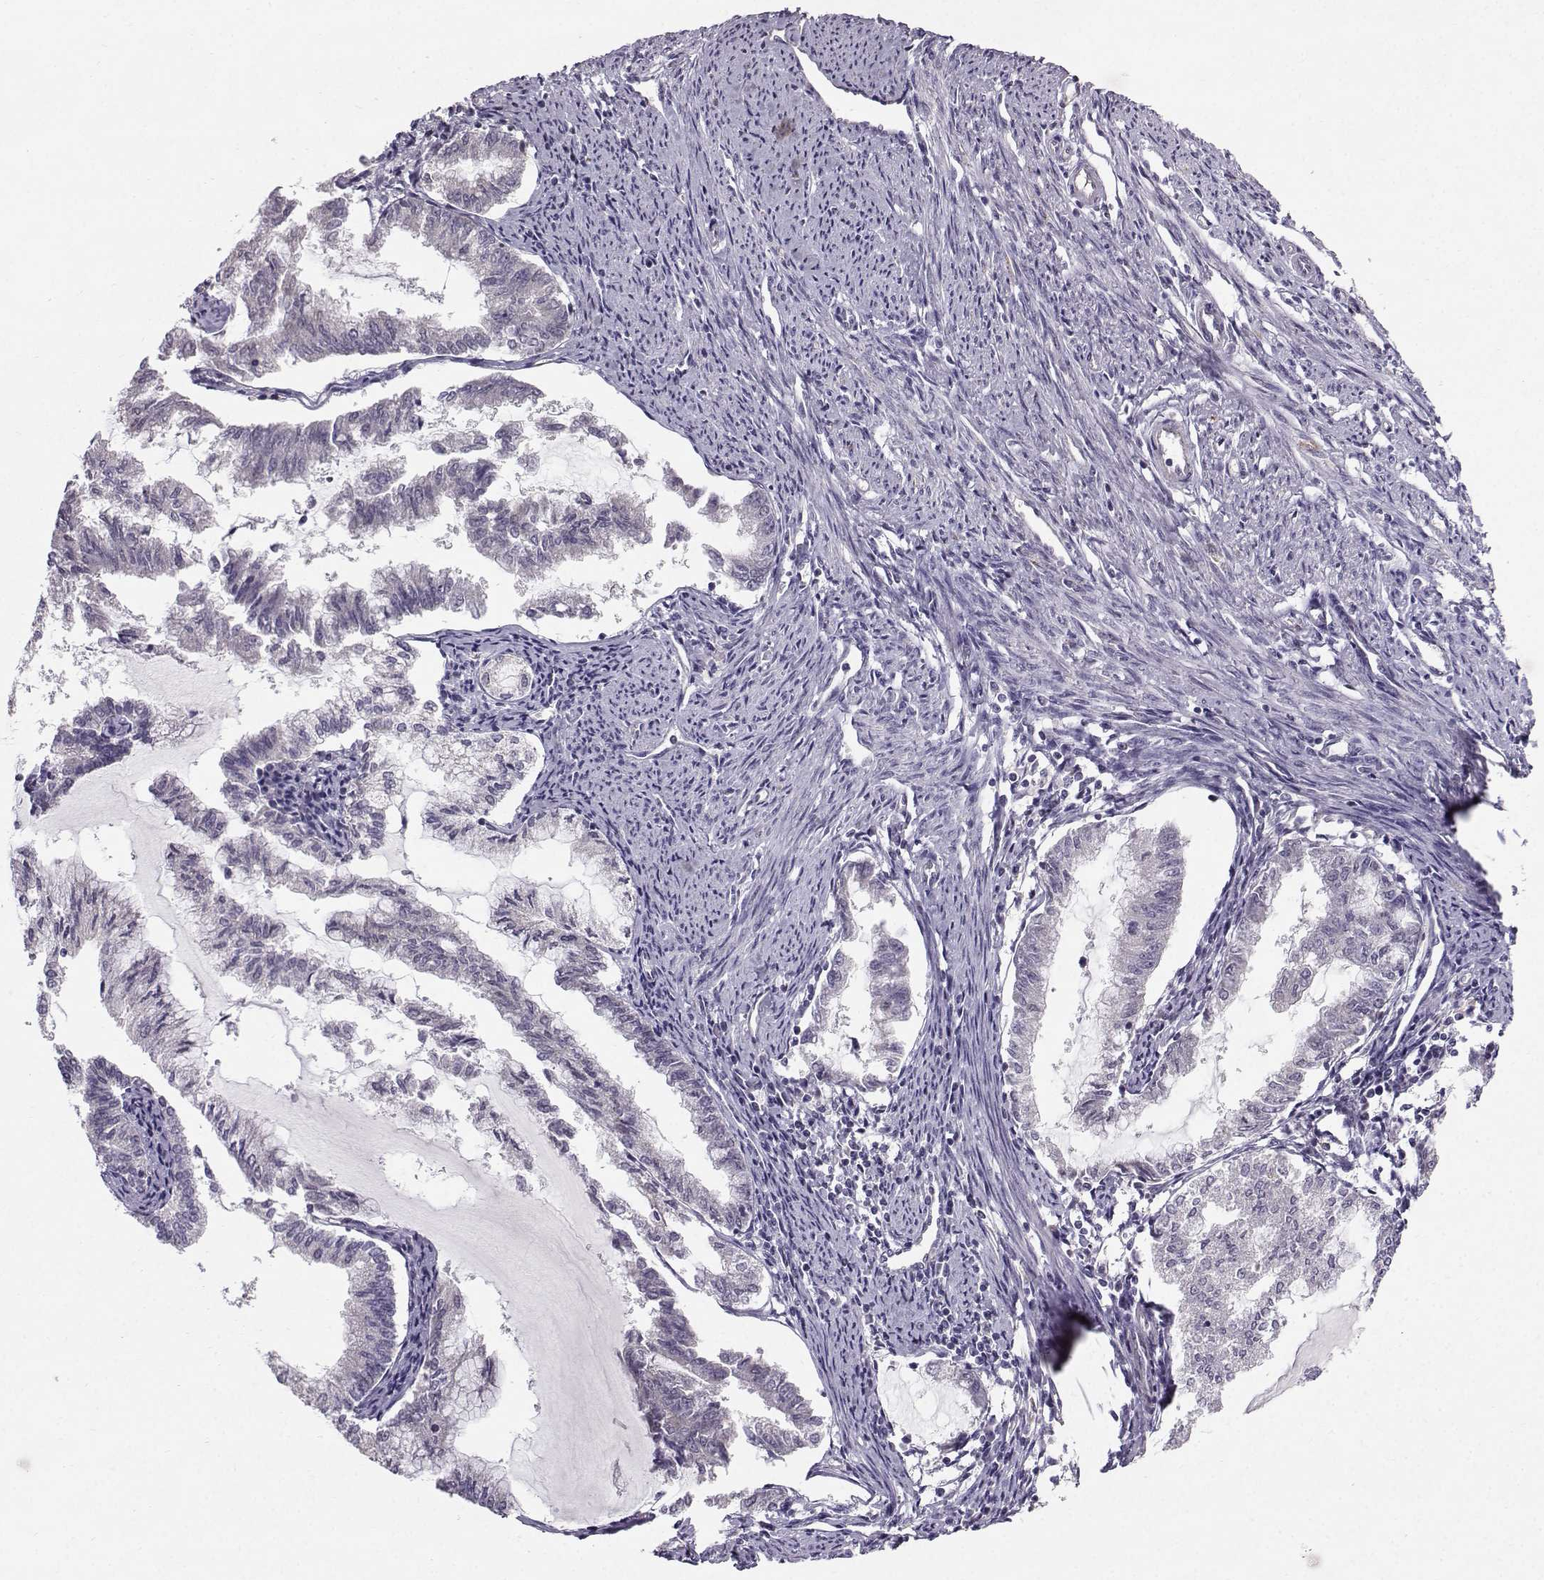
{"staining": {"intensity": "negative", "quantity": "none", "location": "none"}, "tissue": "endometrial cancer", "cell_type": "Tumor cells", "image_type": "cancer", "snomed": [{"axis": "morphology", "description": "Adenocarcinoma, NOS"}, {"axis": "topography", "description": "Endometrium"}], "caption": "Adenocarcinoma (endometrial) was stained to show a protein in brown. There is no significant positivity in tumor cells.", "gene": "TSPYL5", "patient": {"sex": "female", "age": 79}}